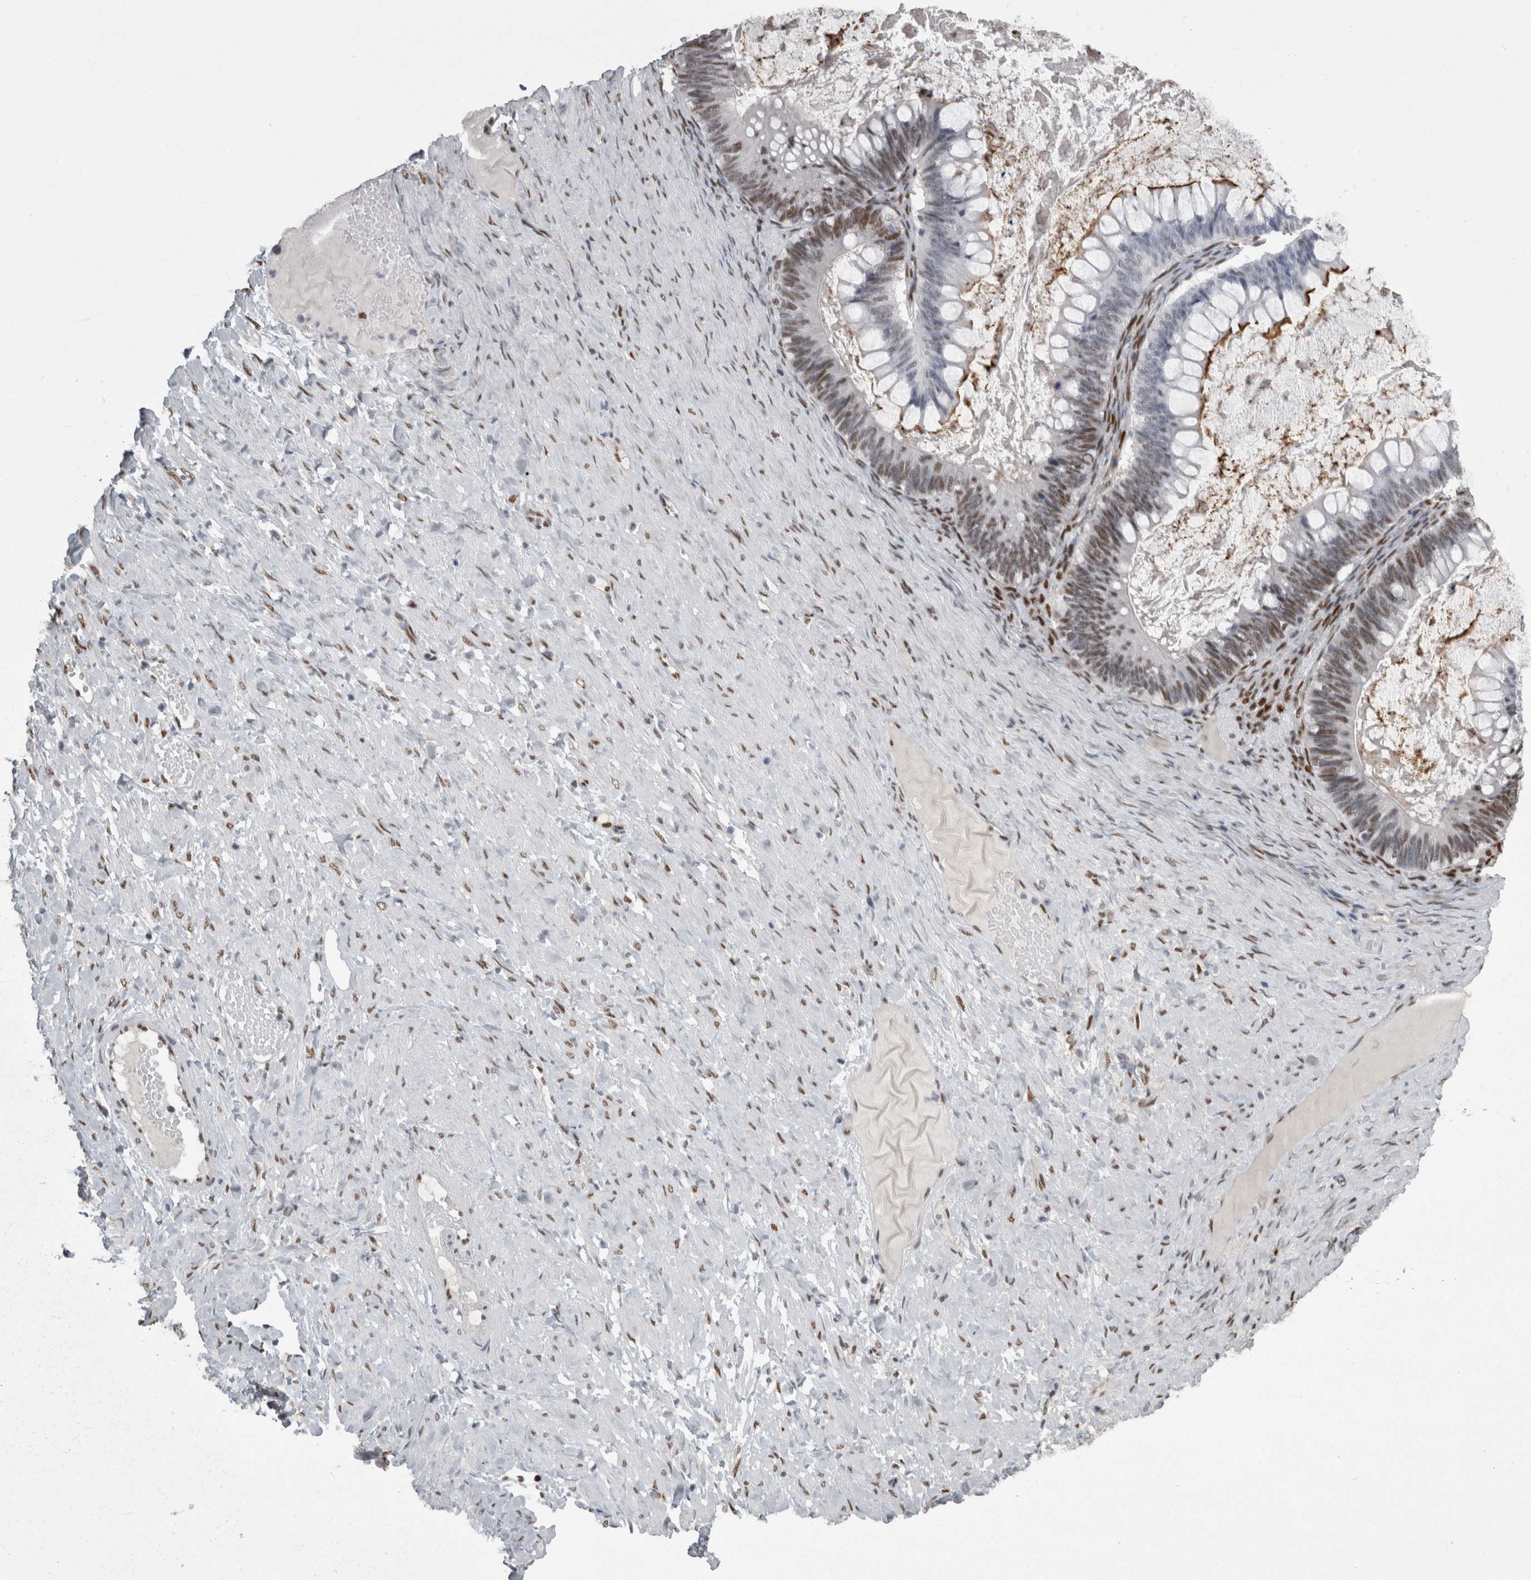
{"staining": {"intensity": "moderate", "quantity": ">75%", "location": "nuclear"}, "tissue": "ovarian cancer", "cell_type": "Tumor cells", "image_type": "cancer", "snomed": [{"axis": "morphology", "description": "Cystadenocarcinoma, mucinous, NOS"}, {"axis": "topography", "description": "Ovary"}], "caption": "The immunohistochemical stain labels moderate nuclear expression in tumor cells of ovarian cancer (mucinous cystadenocarcinoma) tissue.", "gene": "C1orf54", "patient": {"sex": "female", "age": 61}}